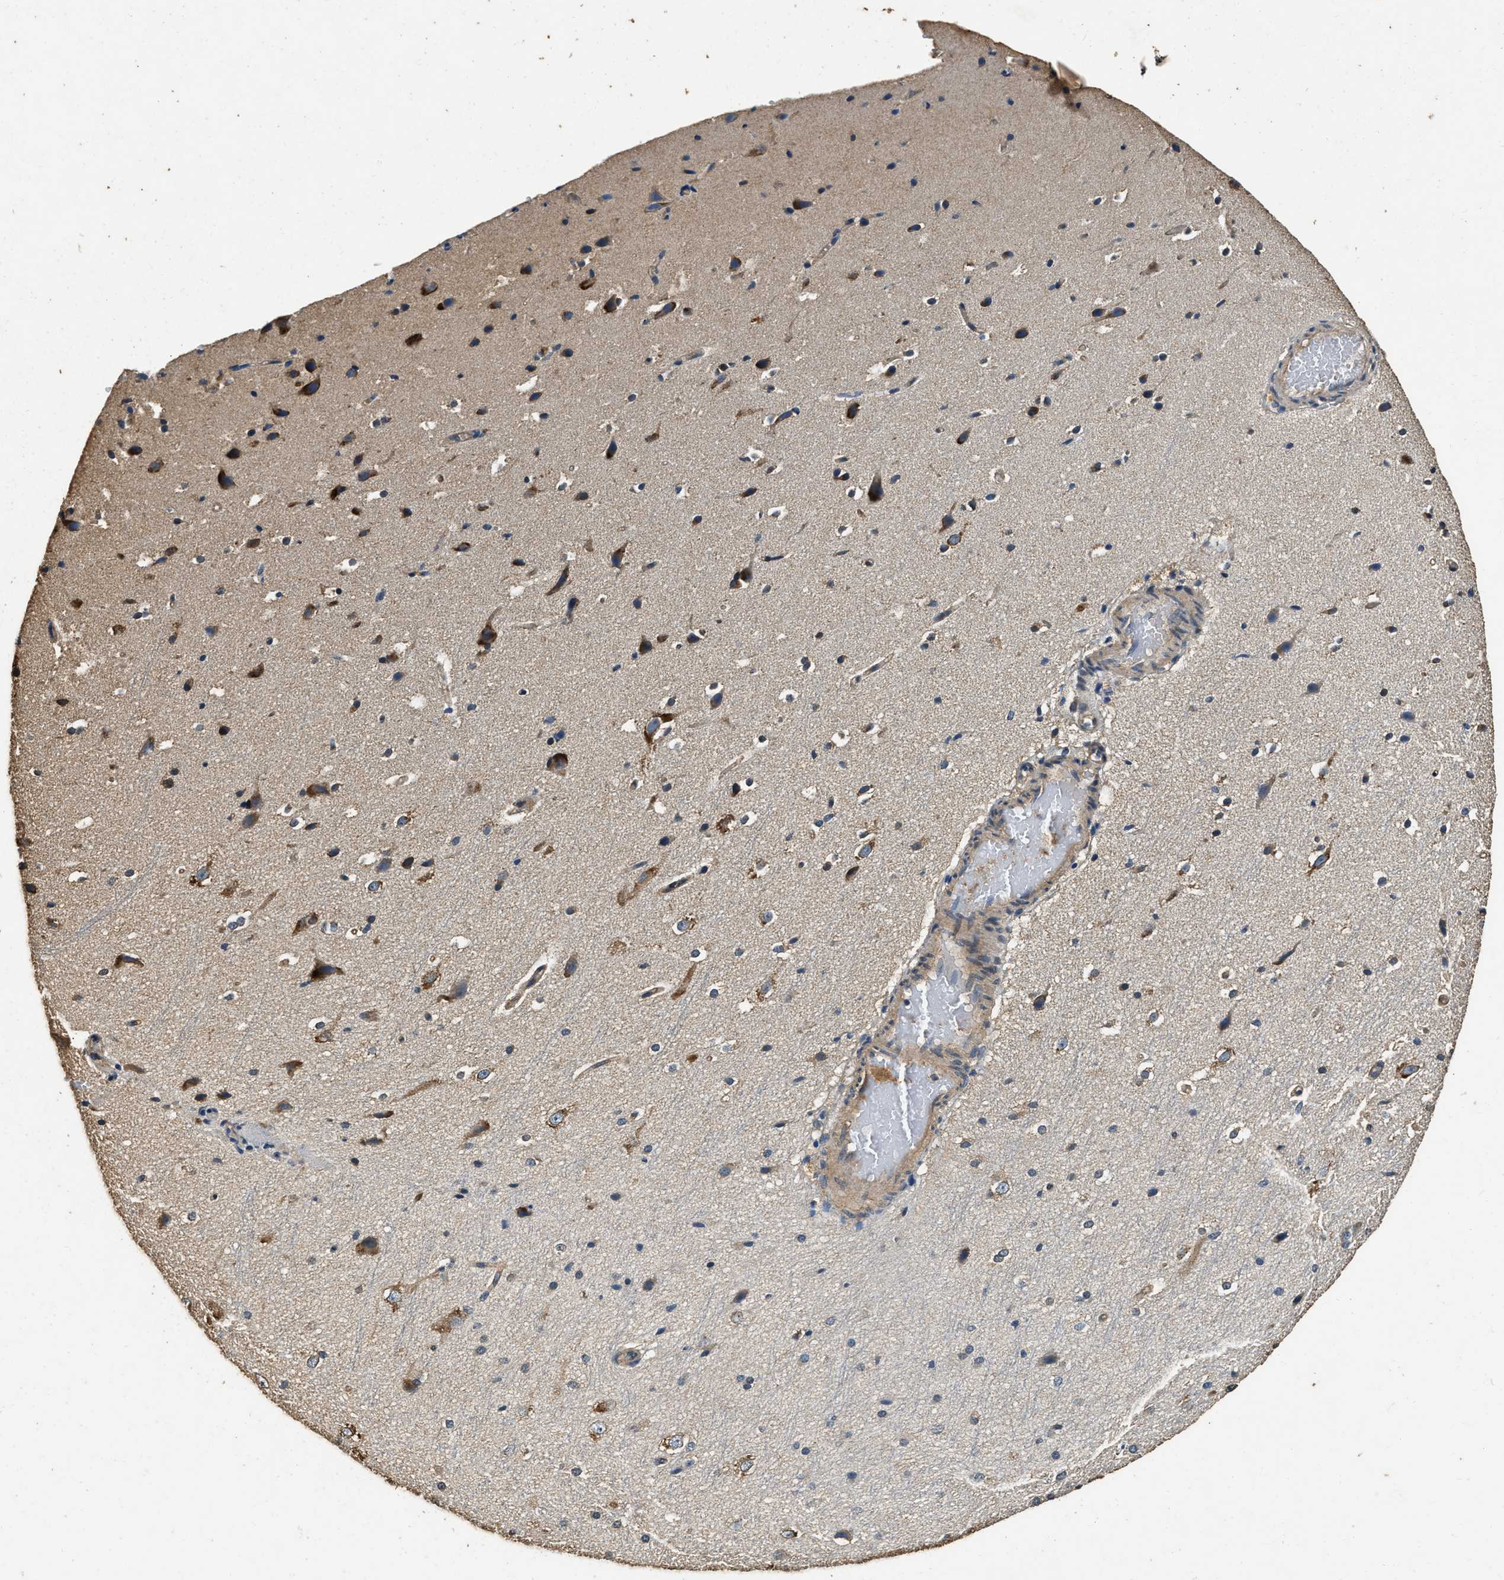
{"staining": {"intensity": "weak", "quantity": ">75%", "location": "cytoplasmic/membranous"}, "tissue": "cerebral cortex", "cell_type": "Endothelial cells", "image_type": "normal", "snomed": [{"axis": "morphology", "description": "Normal tissue, NOS"}, {"axis": "morphology", "description": "Developmental malformation"}, {"axis": "topography", "description": "Cerebral cortex"}], "caption": "Protein staining by immunohistochemistry (IHC) demonstrates weak cytoplasmic/membranous positivity in about >75% of endothelial cells in normal cerebral cortex. The staining was performed using DAB to visualize the protein expression in brown, while the nuclei were stained in blue with hematoxylin (Magnification: 20x).", "gene": "MIB1", "patient": {"sex": "female", "age": 30}}